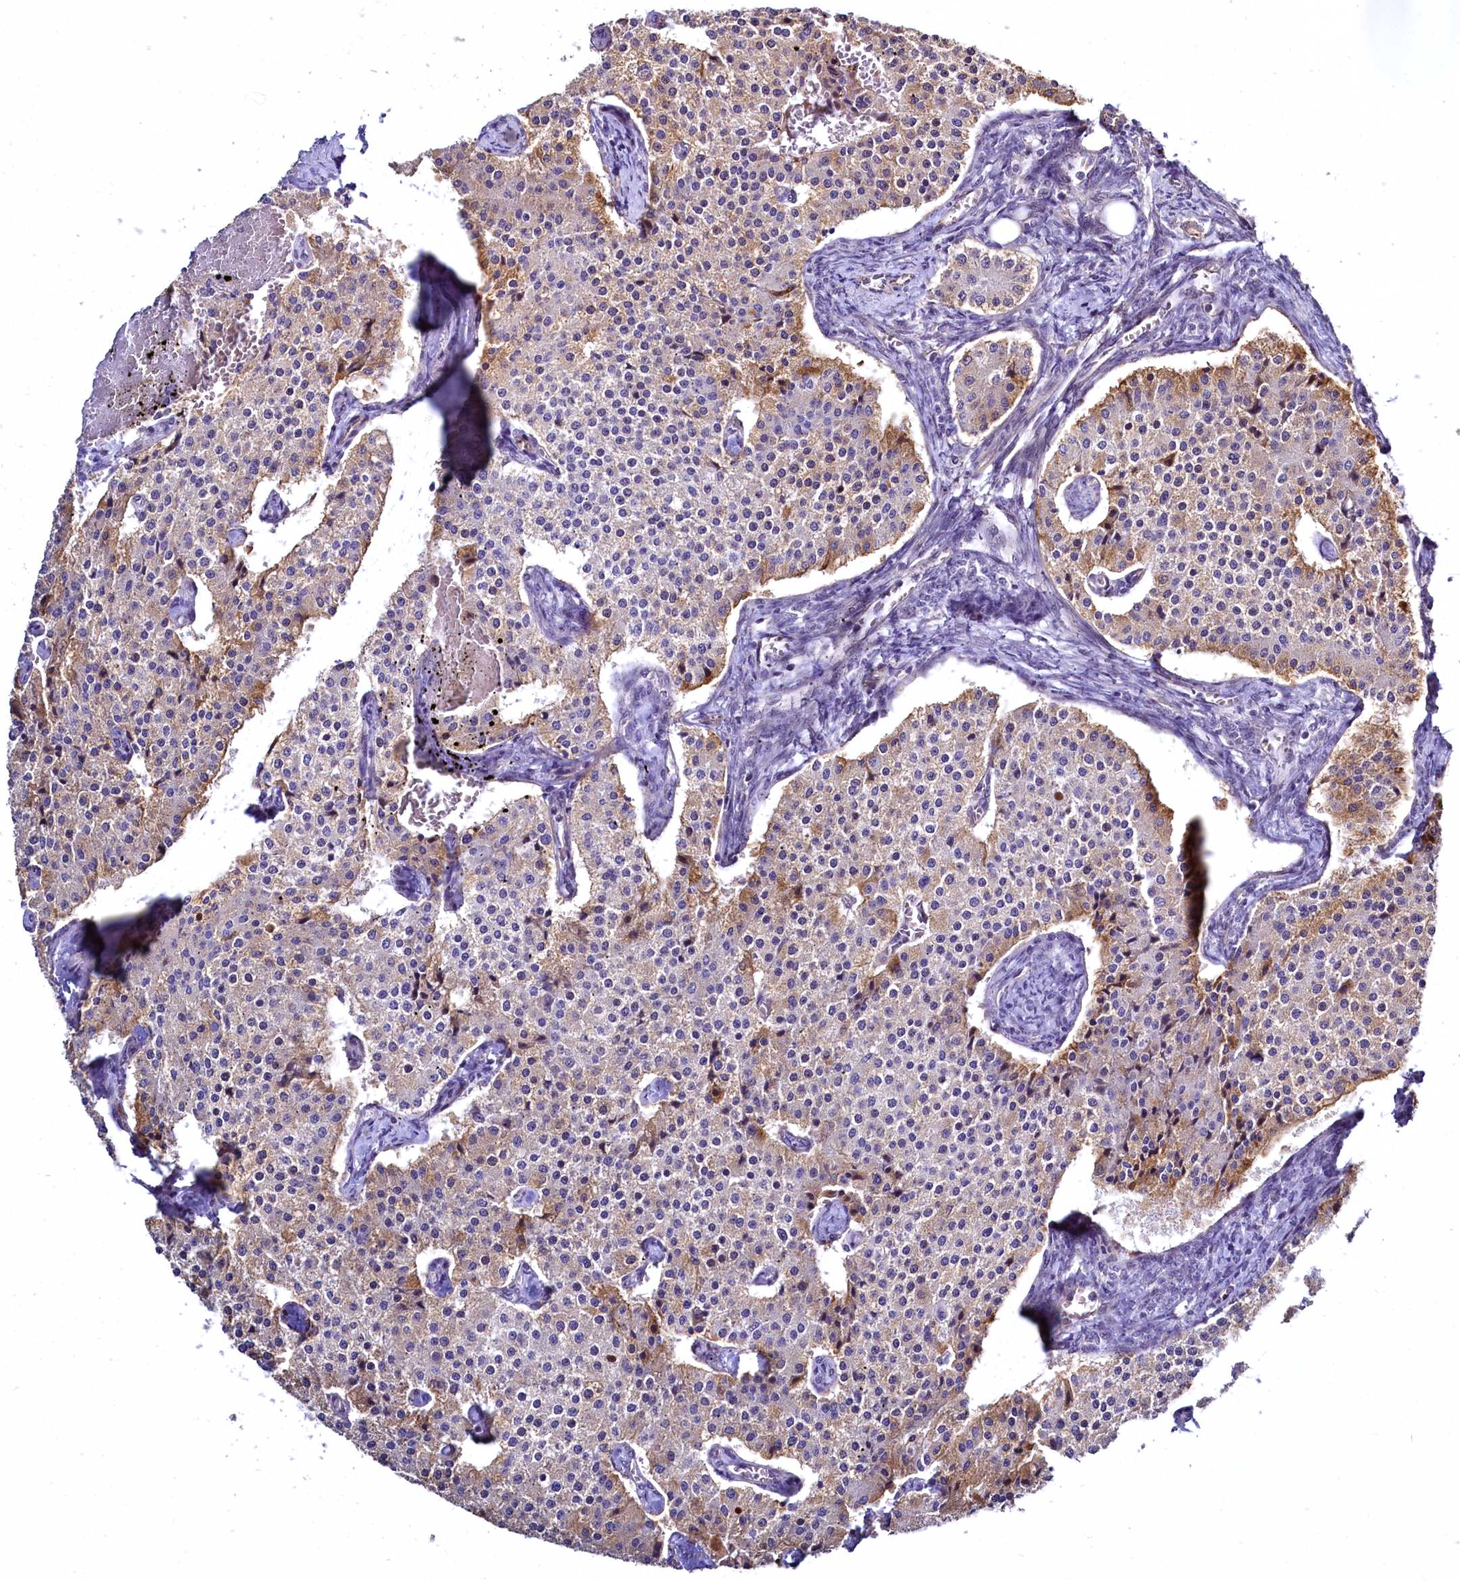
{"staining": {"intensity": "moderate", "quantity": "<25%", "location": "cytoplasmic/membranous"}, "tissue": "carcinoid", "cell_type": "Tumor cells", "image_type": "cancer", "snomed": [{"axis": "morphology", "description": "Carcinoid, malignant, NOS"}, {"axis": "topography", "description": "Colon"}], "caption": "Tumor cells exhibit low levels of moderate cytoplasmic/membranous staining in about <25% of cells in human carcinoid.", "gene": "TBCEL", "patient": {"sex": "female", "age": 52}}